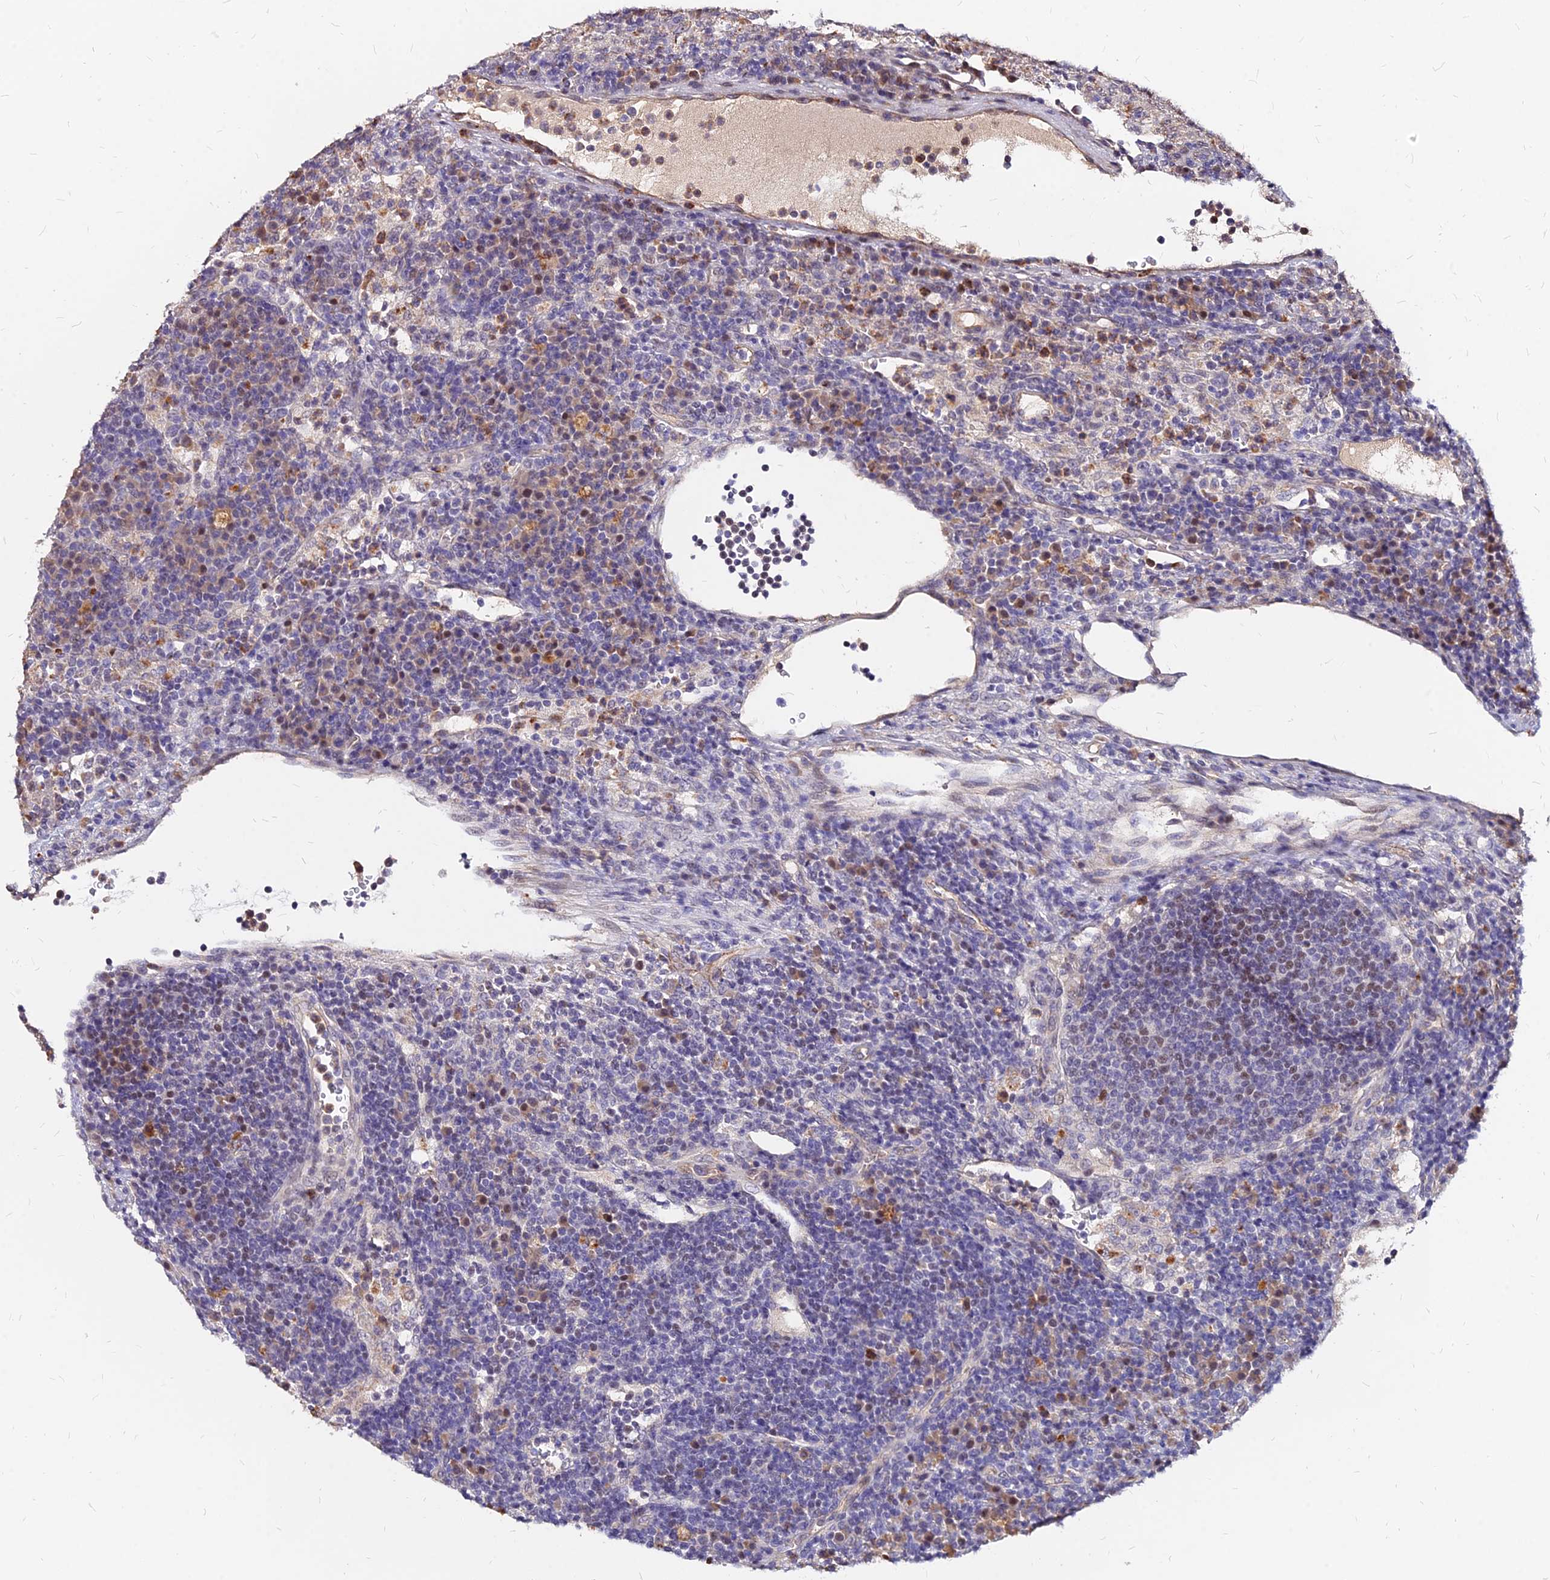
{"staining": {"intensity": "negative", "quantity": "none", "location": "none"}, "tissue": "lymph node", "cell_type": "Germinal center cells", "image_type": "normal", "snomed": [{"axis": "morphology", "description": "Normal tissue, NOS"}, {"axis": "topography", "description": "Lymph node"}], "caption": "Immunohistochemical staining of benign human lymph node reveals no significant staining in germinal center cells.", "gene": "C11orf68", "patient": {"sex": "female", "age": 70}}